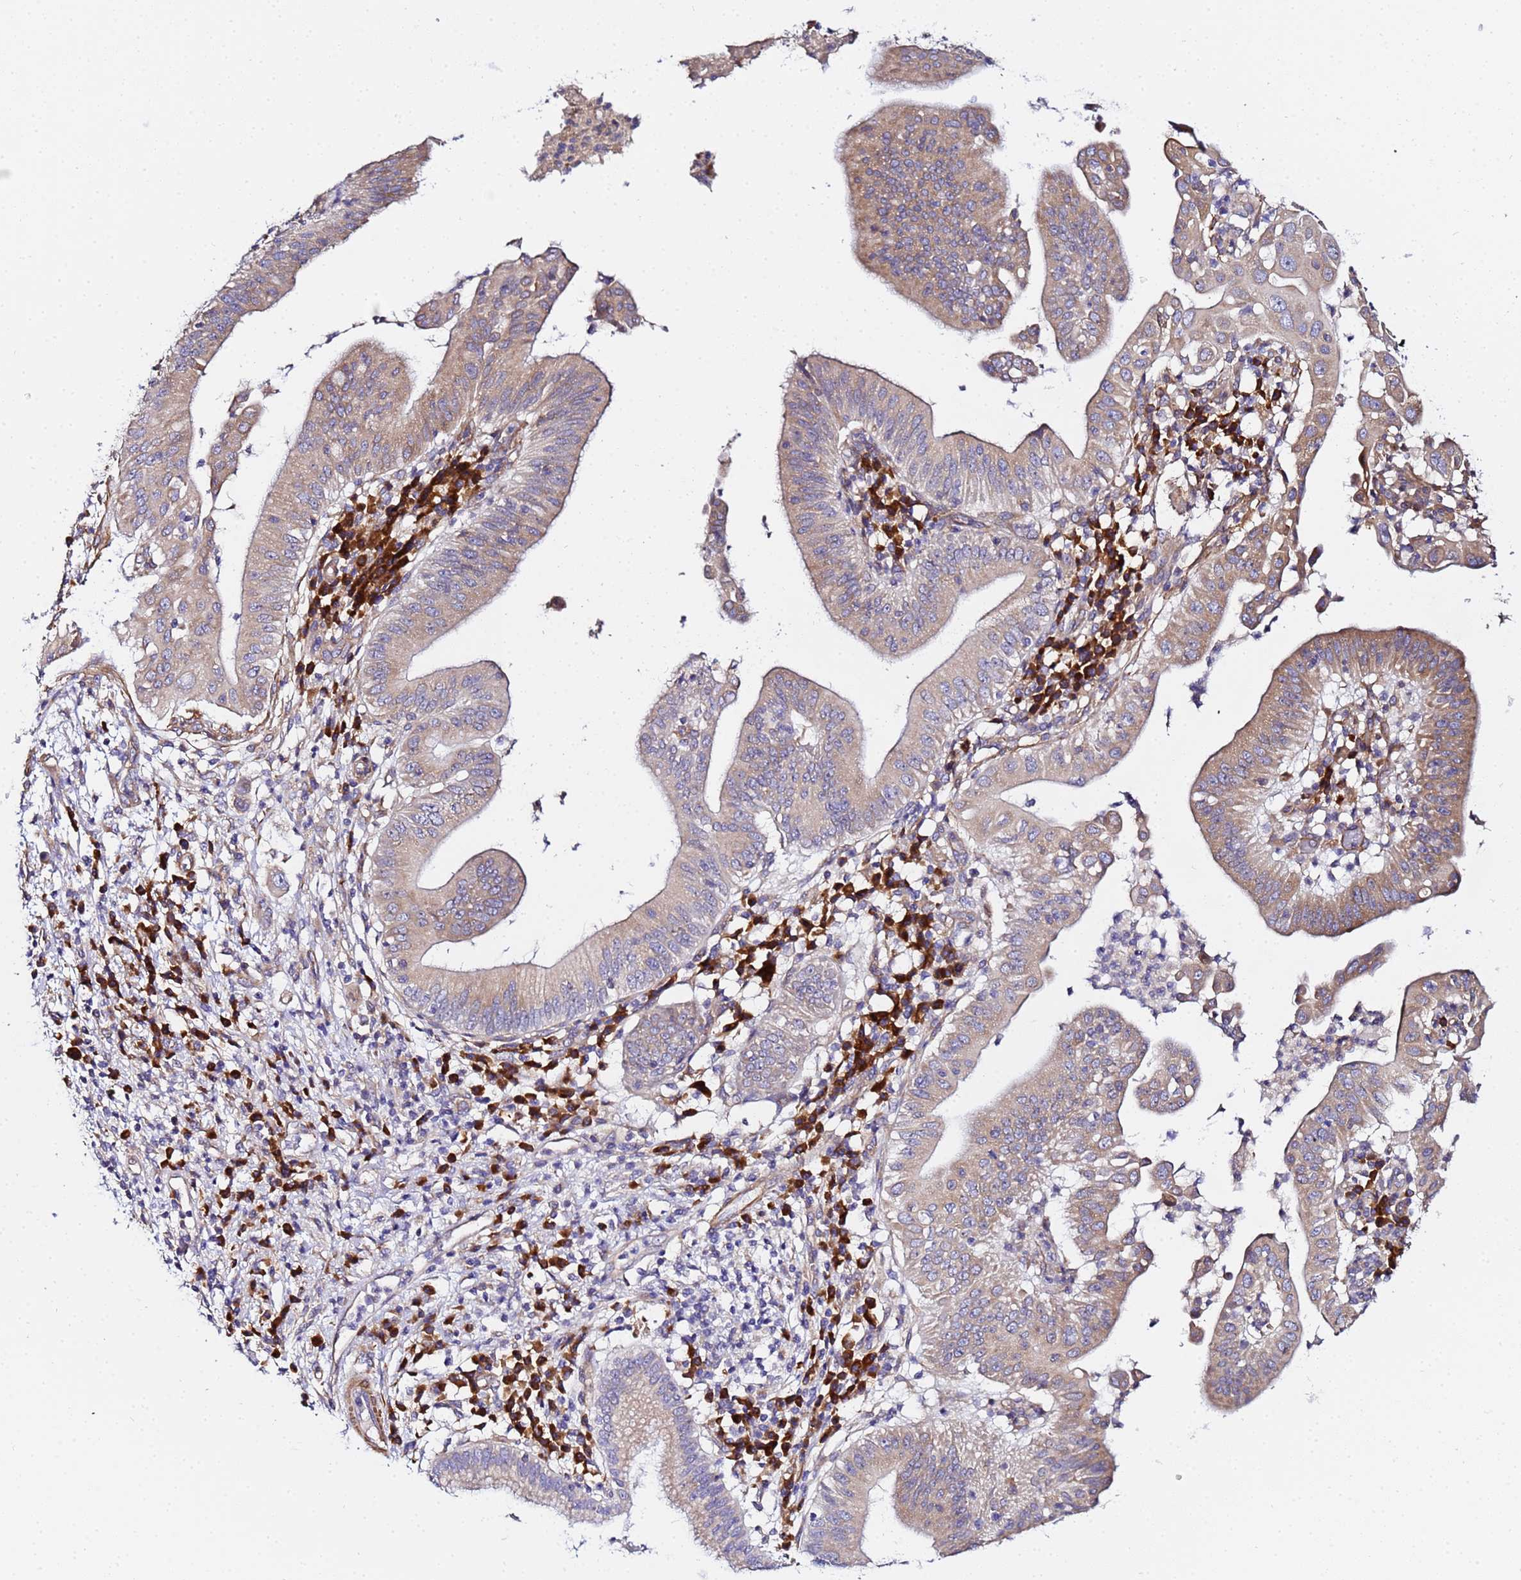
{"staining": {"intensity": "weak", "quantity": ">75%", "location": "cytoplasmic/membranous"}, "tissue": "pancreatic cancer", "cell_type": "Tumor cells", "image_type": "cancer", "snomed": [{"axis": "morphology", "description": "Adenocarcinoma, NOS"}, {"axis": "topography", "description": "Pancreas"}], "caption": "About >75% of tumor cells in pancreatic adenocarcinoma reveal weak cytoplasmic/membranous protein staining as visualized by brown immunohistochemical staining.", "gene": "JRKL", "patient": {"sex": "male", "age": 68}}